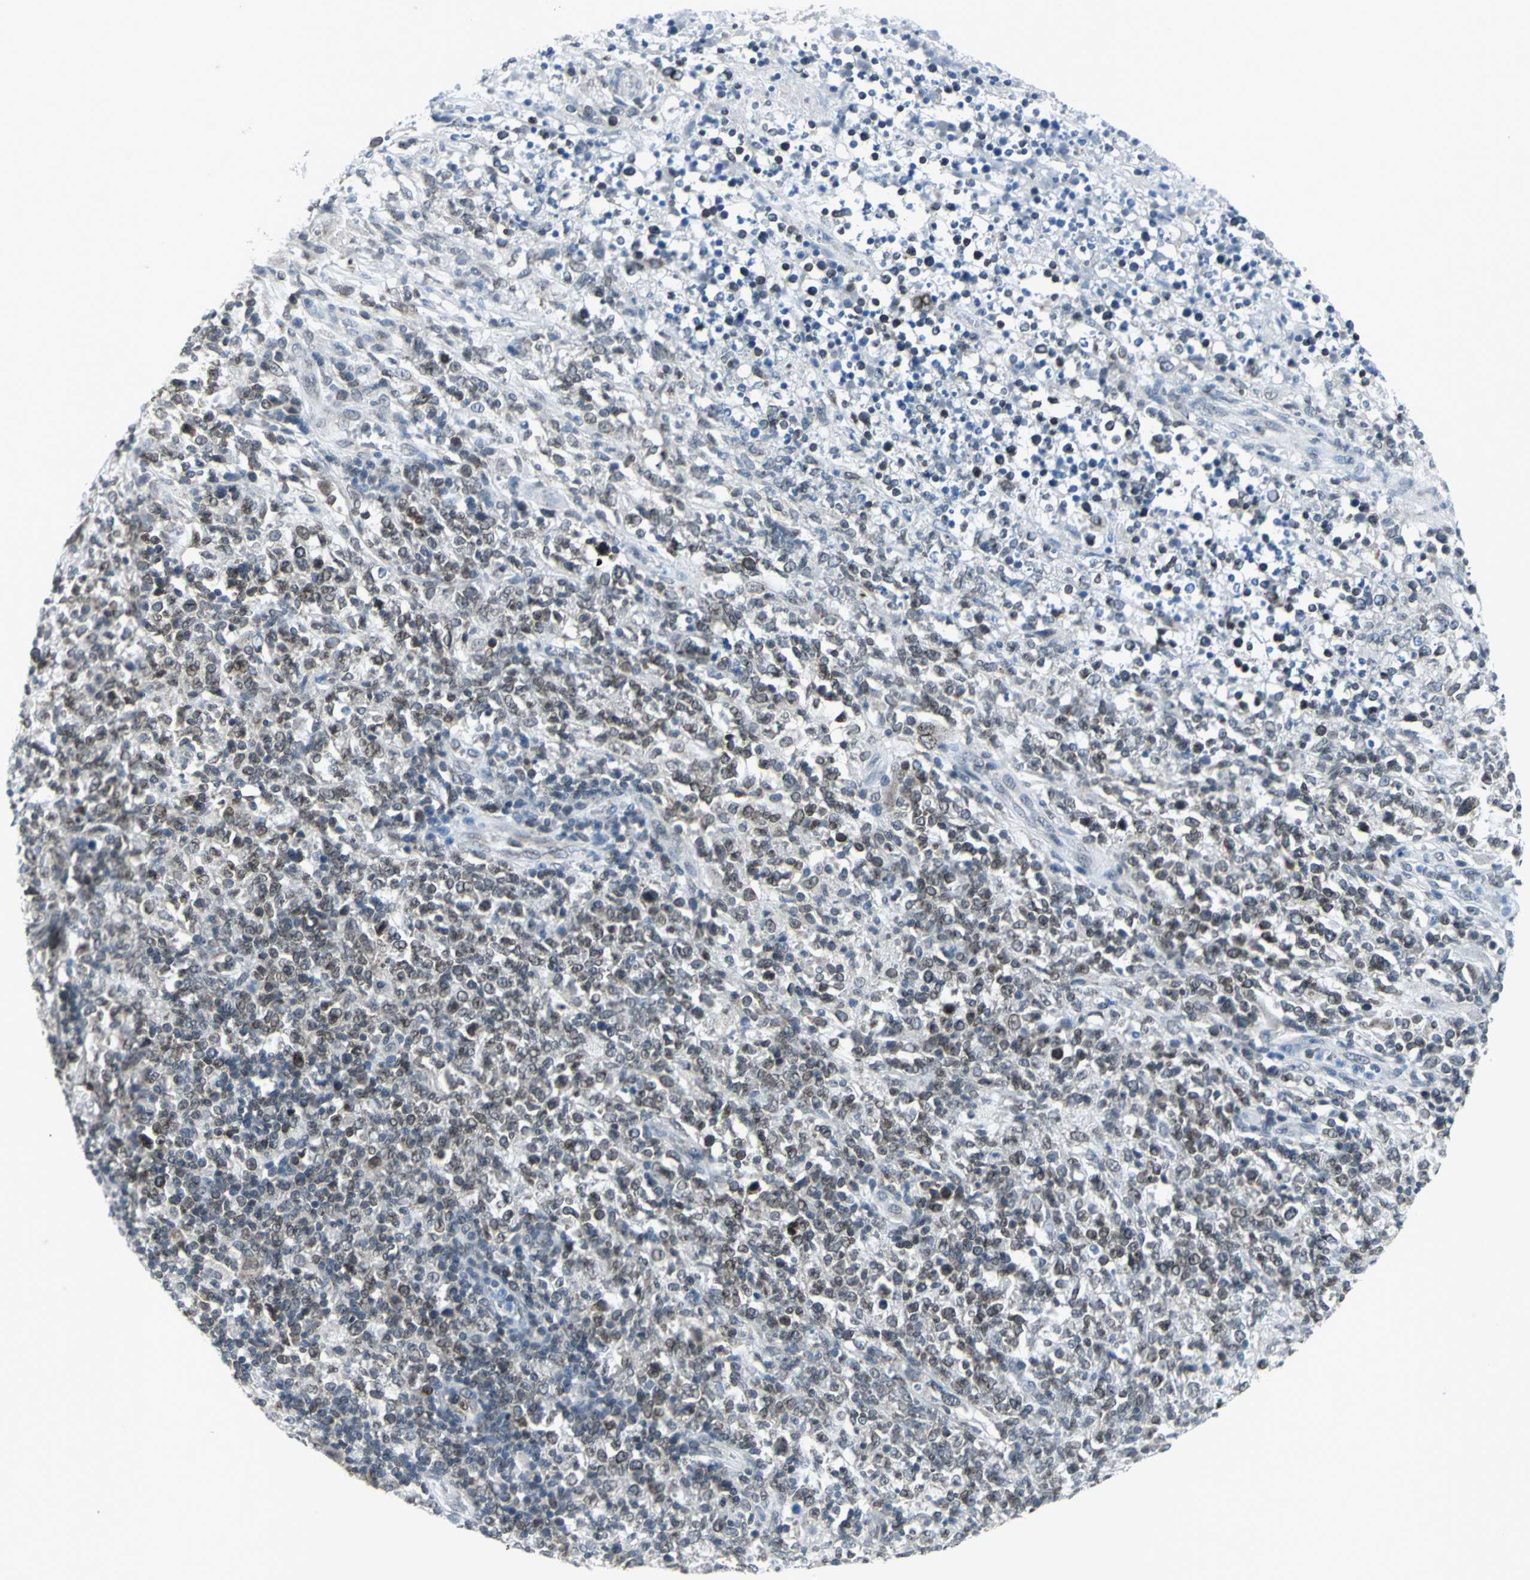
{"staining": {"intensity": "weak", "quantity": ">75%", "location": "nuclear"}, "tissue": "lymphoma", "cell_type": "Tumor cells", "image_type": "cancer", "snomed": [{"axis": "morphology", "description": "Malignant lymphoma, non-Hodgkin's type, High grade"}, {"axis": "topography", "description": "Lymph node"}], "caption": "Lymphoma tissue demonstrates weak nuclear staining in approximately >75% of tumor cells, visualized by immunohistochemistry.", "gene": "SNUPN", "patient": {"sex": "female", "age": 84}}